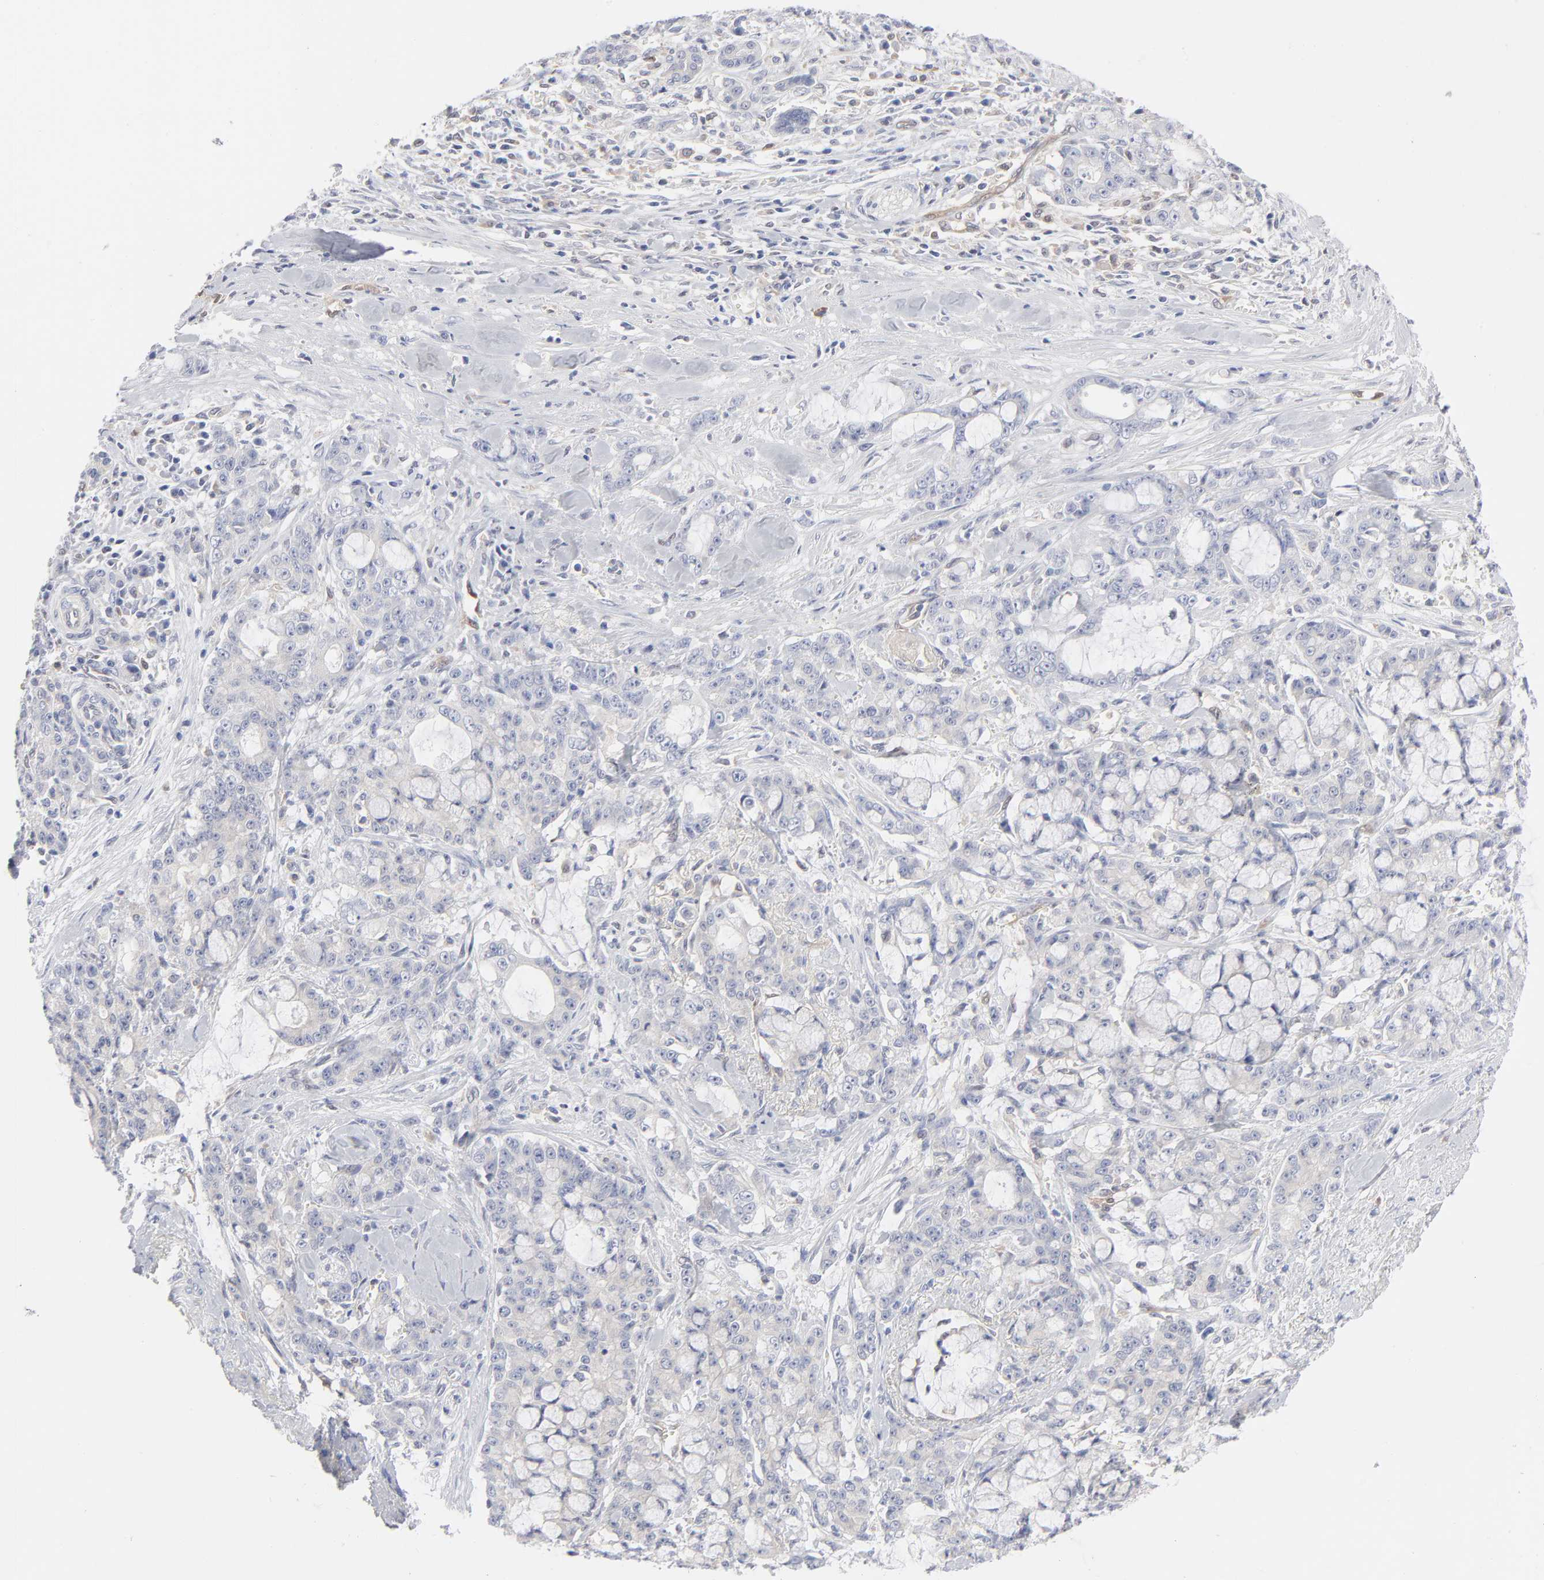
{"staining": {"intensity": "negative", "quantity": "none", "location": "none"}, "tissue": "pancreatic cancer", "cell_type": "Tumor cells", "image_type": "cancer", "snomed": [{"axis": "morphology", "description": "Adenocarcinoma, NOS"}, {"axis": "topography", "description": "Pancreas"}], "caption": "DAB immunohistochemical staining of human adenocarcinoma (pancreatic) exhibits no significant expression in tumor cells.", "gene": "ARRB1", "patient": {"sex": "female", "age": 73}}